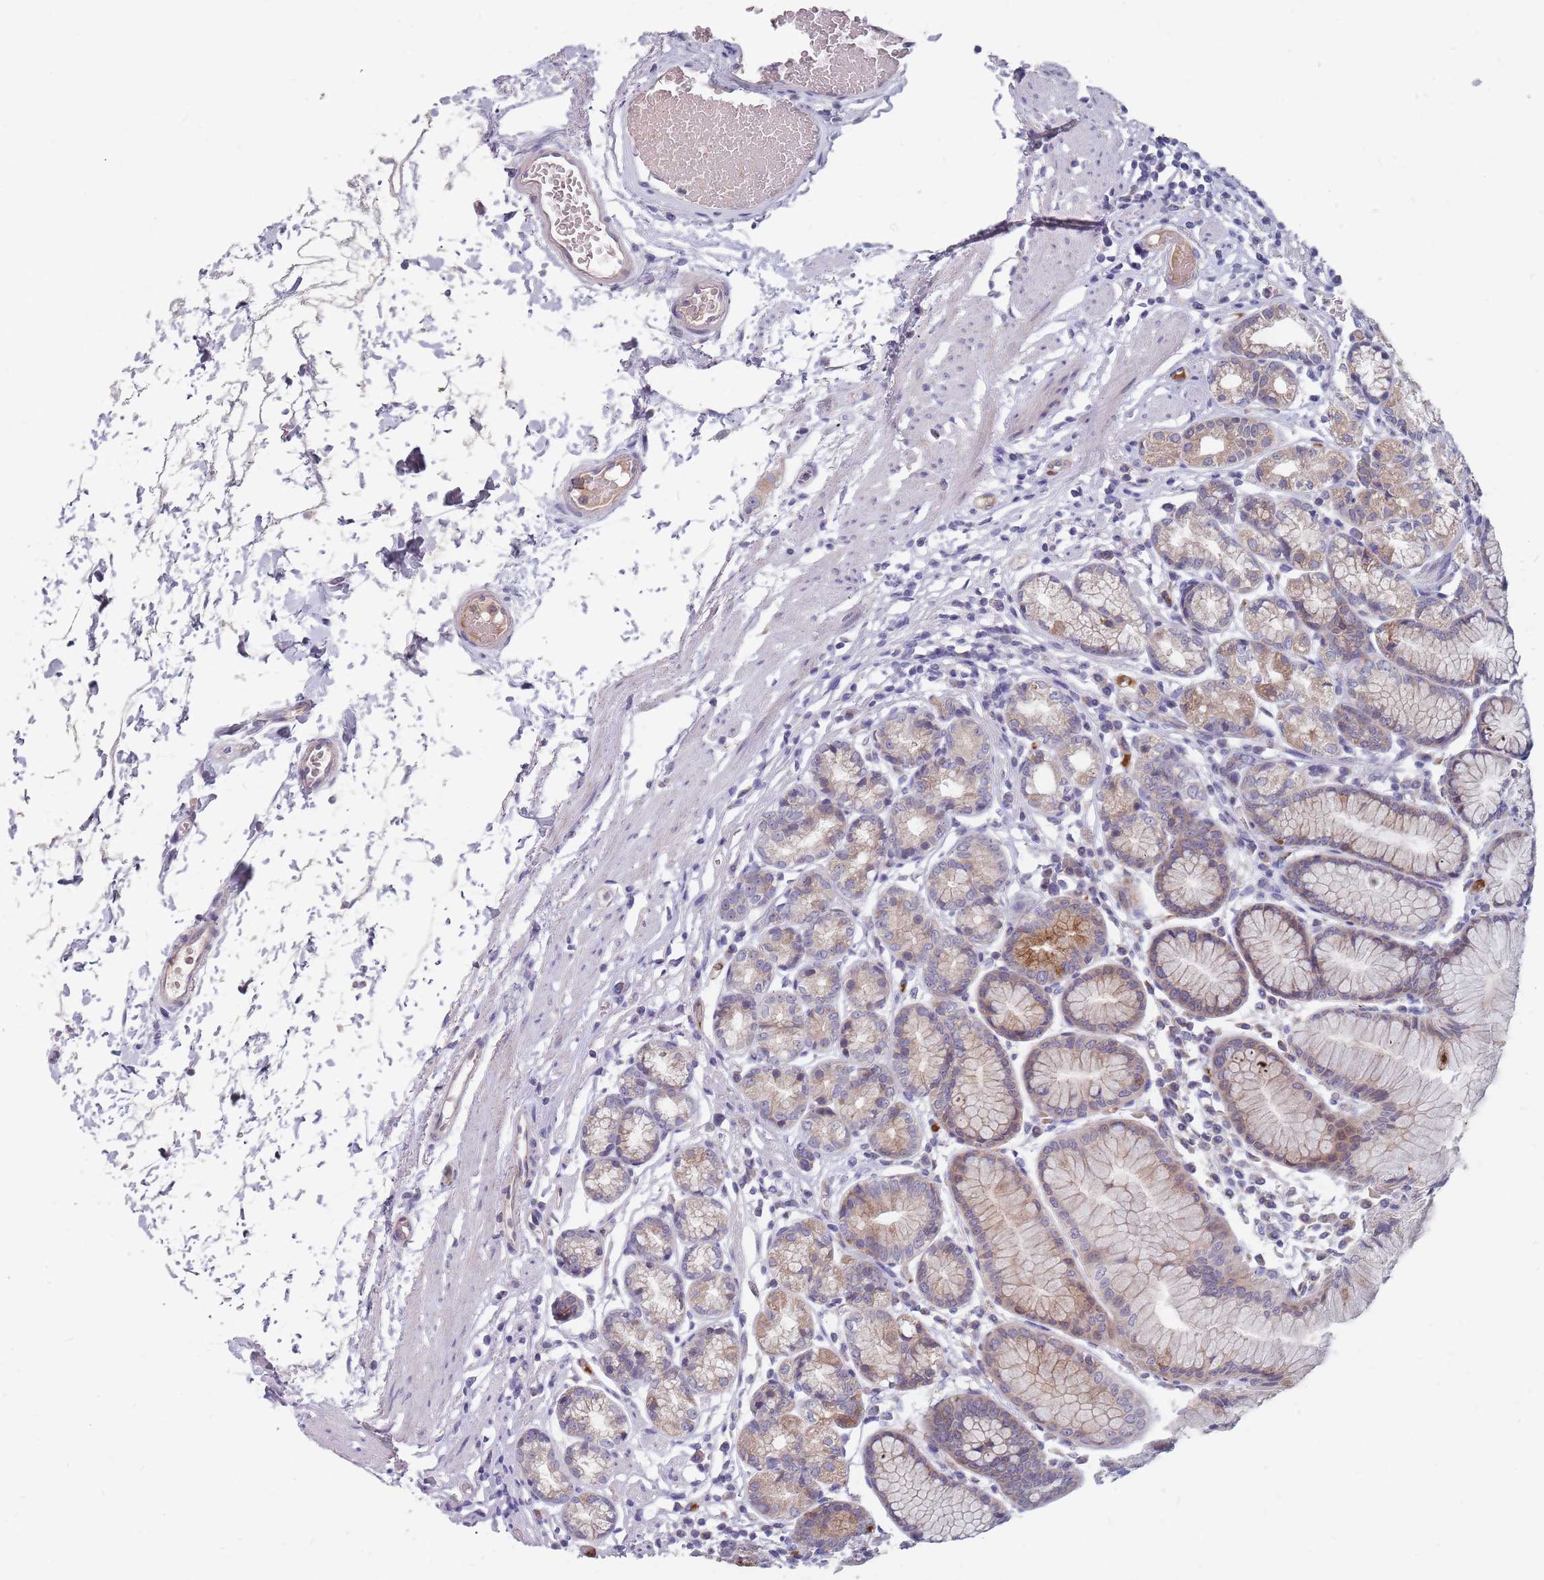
{"staining": {"intensity": "weak", "quantity": "25%-75%", "location": "cytoplasmic/membranous"}, "tissue": "stomach", "cell_type": "Glandular cells", "image_type": "normal", "snomed": [{"axis": "morphology", "description": "Normal tissue, NOS"}, {"axis": "topography", "description": "Stomach"}], "caption": "The micrograph displays staining of benign stomach, revealing weak cytoplasmic/membranous protein expression (brown color) within glandular cells. The staining is performed using DAB brown chromogen to label protein expression. The nuclei are counter-stained blue using hematoxylin.", "gene": "CMTR2", "patient": {"sex": "female", "age": 57}}